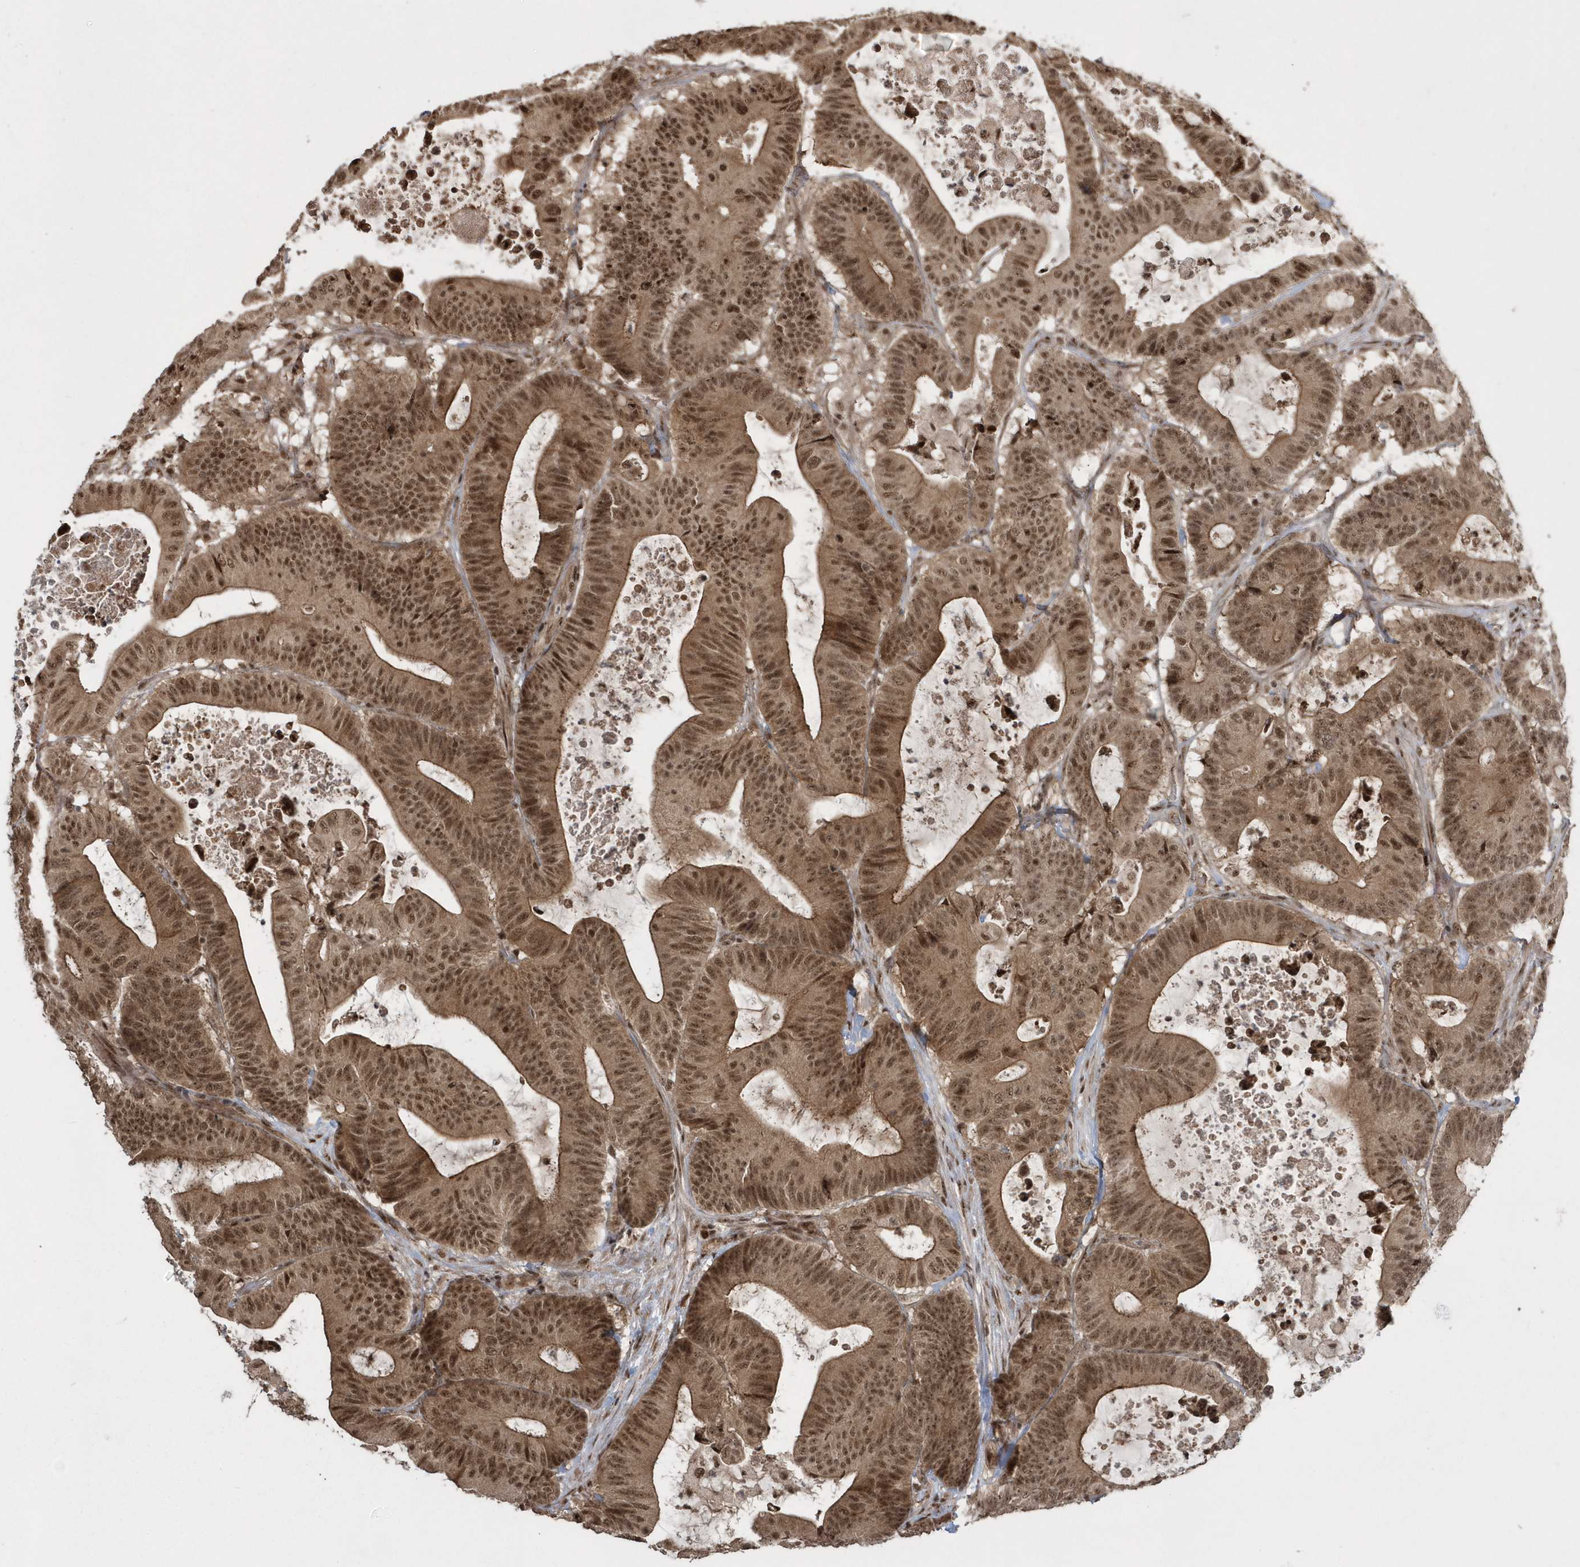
{"staining": {"intensity": "moderate", "quantity": ">75%", "location": "cytoplasmic/membranous,nuclear"}, "tissue": "colorectal cancer", "cell_type": "Tumor cells", "image_type": "cancer", "snomed": [{"axis": "morphology", "description": "Adenocarcinoma, NOS"}, {"axis": "topography", "description": "Colon"}], "caption": "Immunohistochemistry (IHC) (DAB (3,3'-diaminobenzidine)) staining of human colorectal adenocarcinoma shows moderate cytoplasmic/membranous and nuclear protein positivity in approximately >75% of tumor cells.", "gene": "EPB41L4A", "patient": {"sex": "female", "age": 84}}